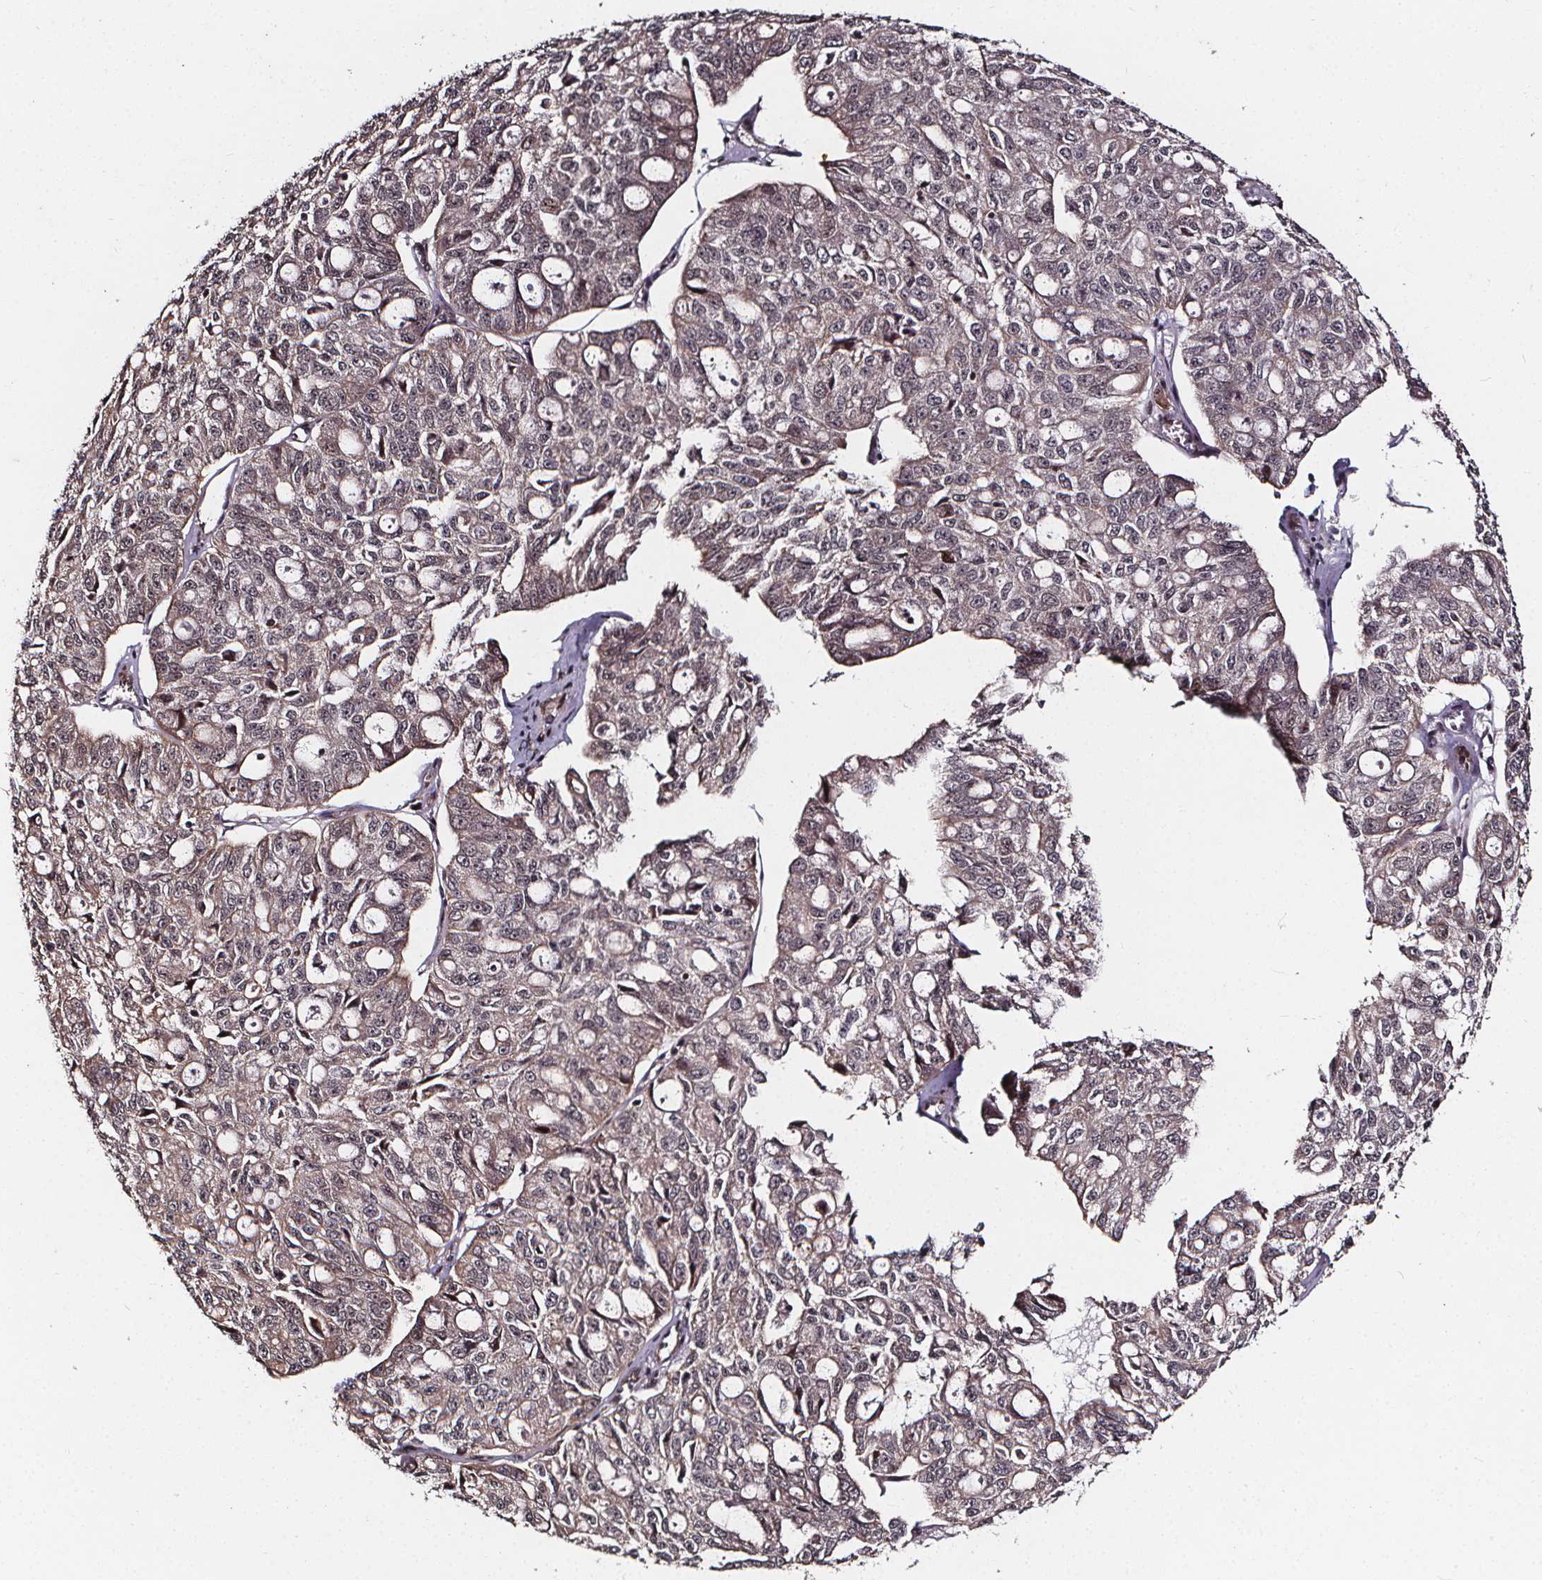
{"staining": {"intensity": "weak", "quantity": "<25%", "location": "cytoplasmic/membranous,nuclear"}, "tissue": "ovarian cancer", "cell_type": "Tumor cells", "image_type": "cancer", "snomed": [{"axis": "morphology", "description": "Carcinoma, endometroid"}, {"axis": "topography", "description": "Ovary"}], "caption": "Immunohistochemistry photomicrograph of neoplastic tissue: ovarian cancer stained with DAB reveals no significant protein expression in tumor cells.", "gene": "DDIT3", "patient": {"sex": "female", "age": 65}}